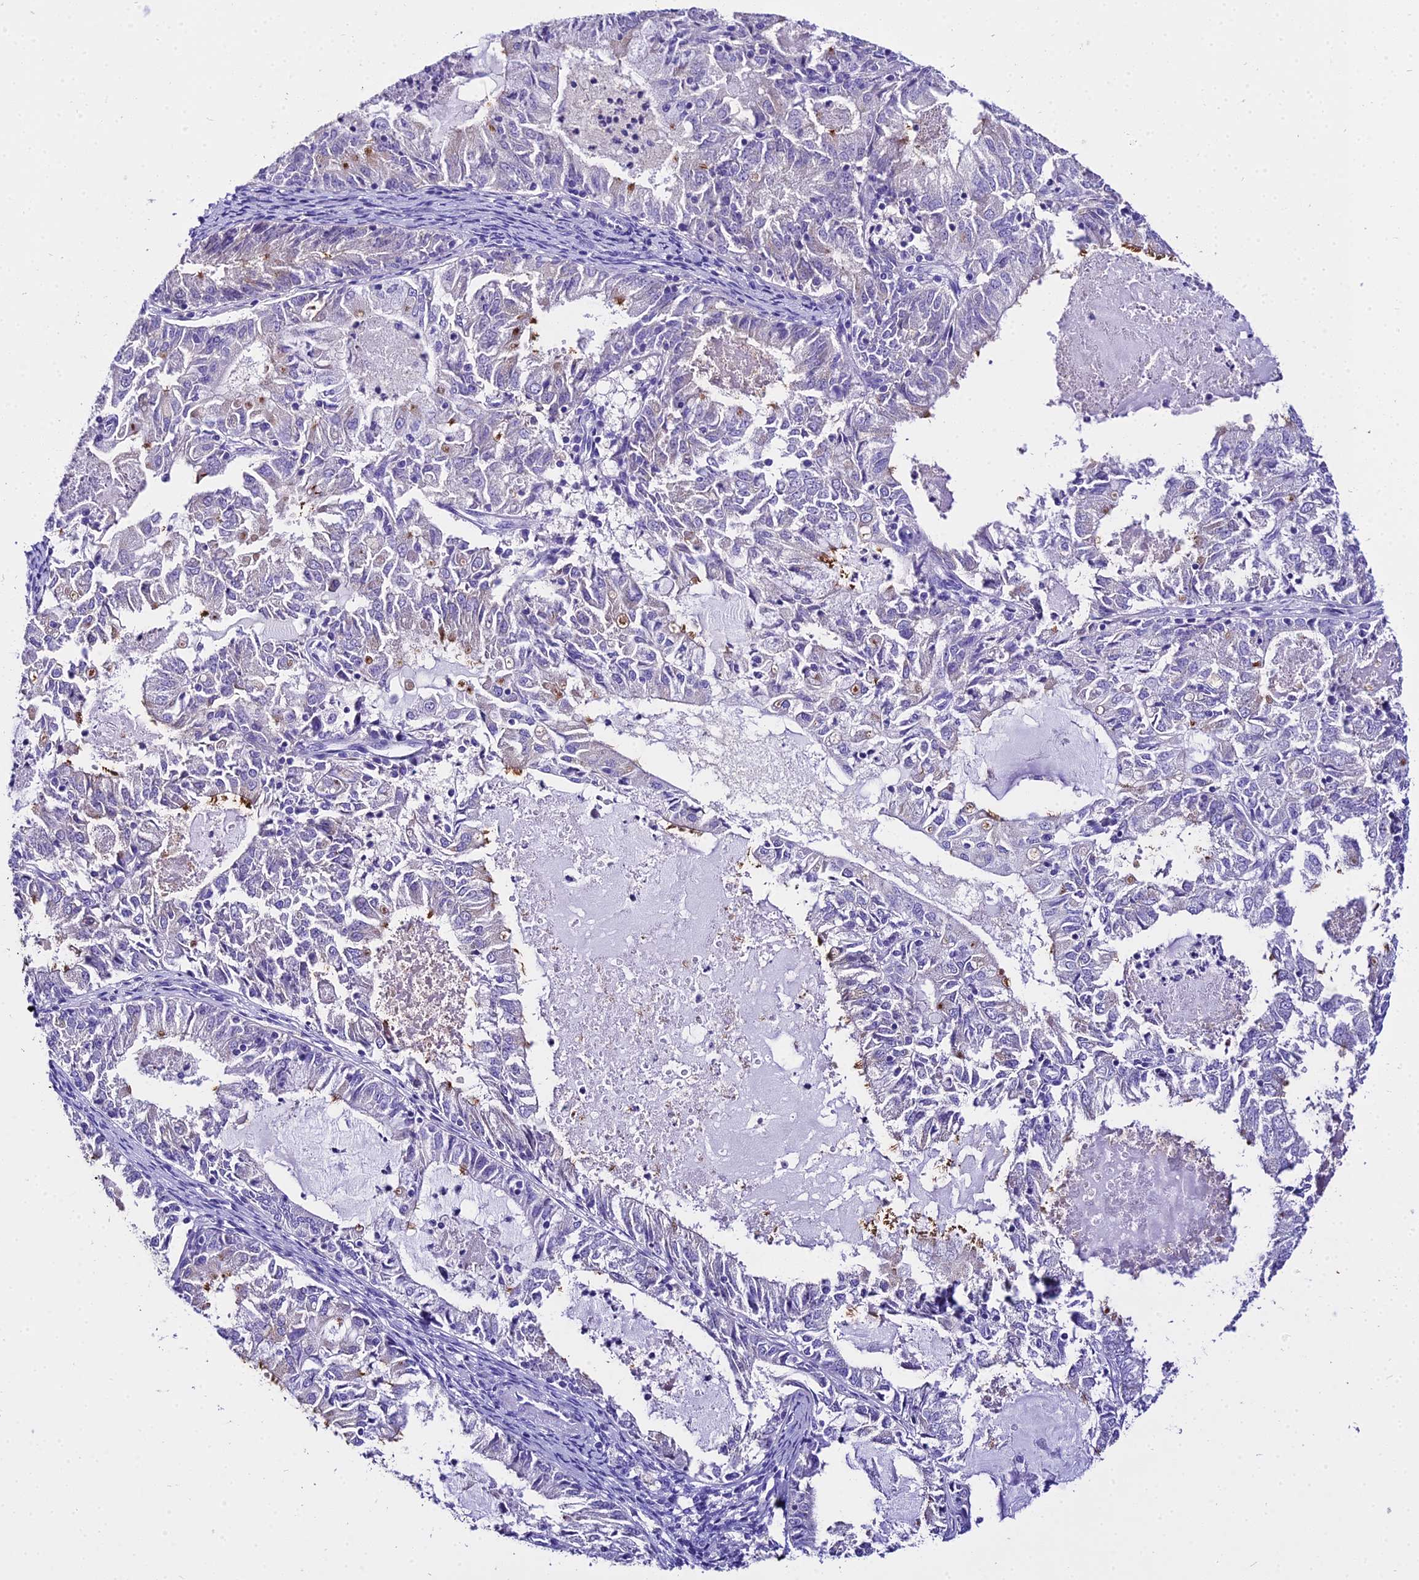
{"staining": {"intensity": "moderate", "quantity": "<25%", "location": "cytoplasmic/membranous"}, "tissue": "endometrial cancer", "cell_type": "Tumor cells", "image_type": "cancer", "snomed": [{"axis": "morphology", "description": "Adenocarcinoma, NOS"}, {"axis": "topography", "description": "Endometrium"}], "caption": "Endometrial cancer tissue exhibits moderate cytoplasmic/membranous expression in approximately <25% of tumor cells, visualized by immunohistochemistry.", "gene": "TUBA3D", "patient": {"sex": "female", "age": 57}}